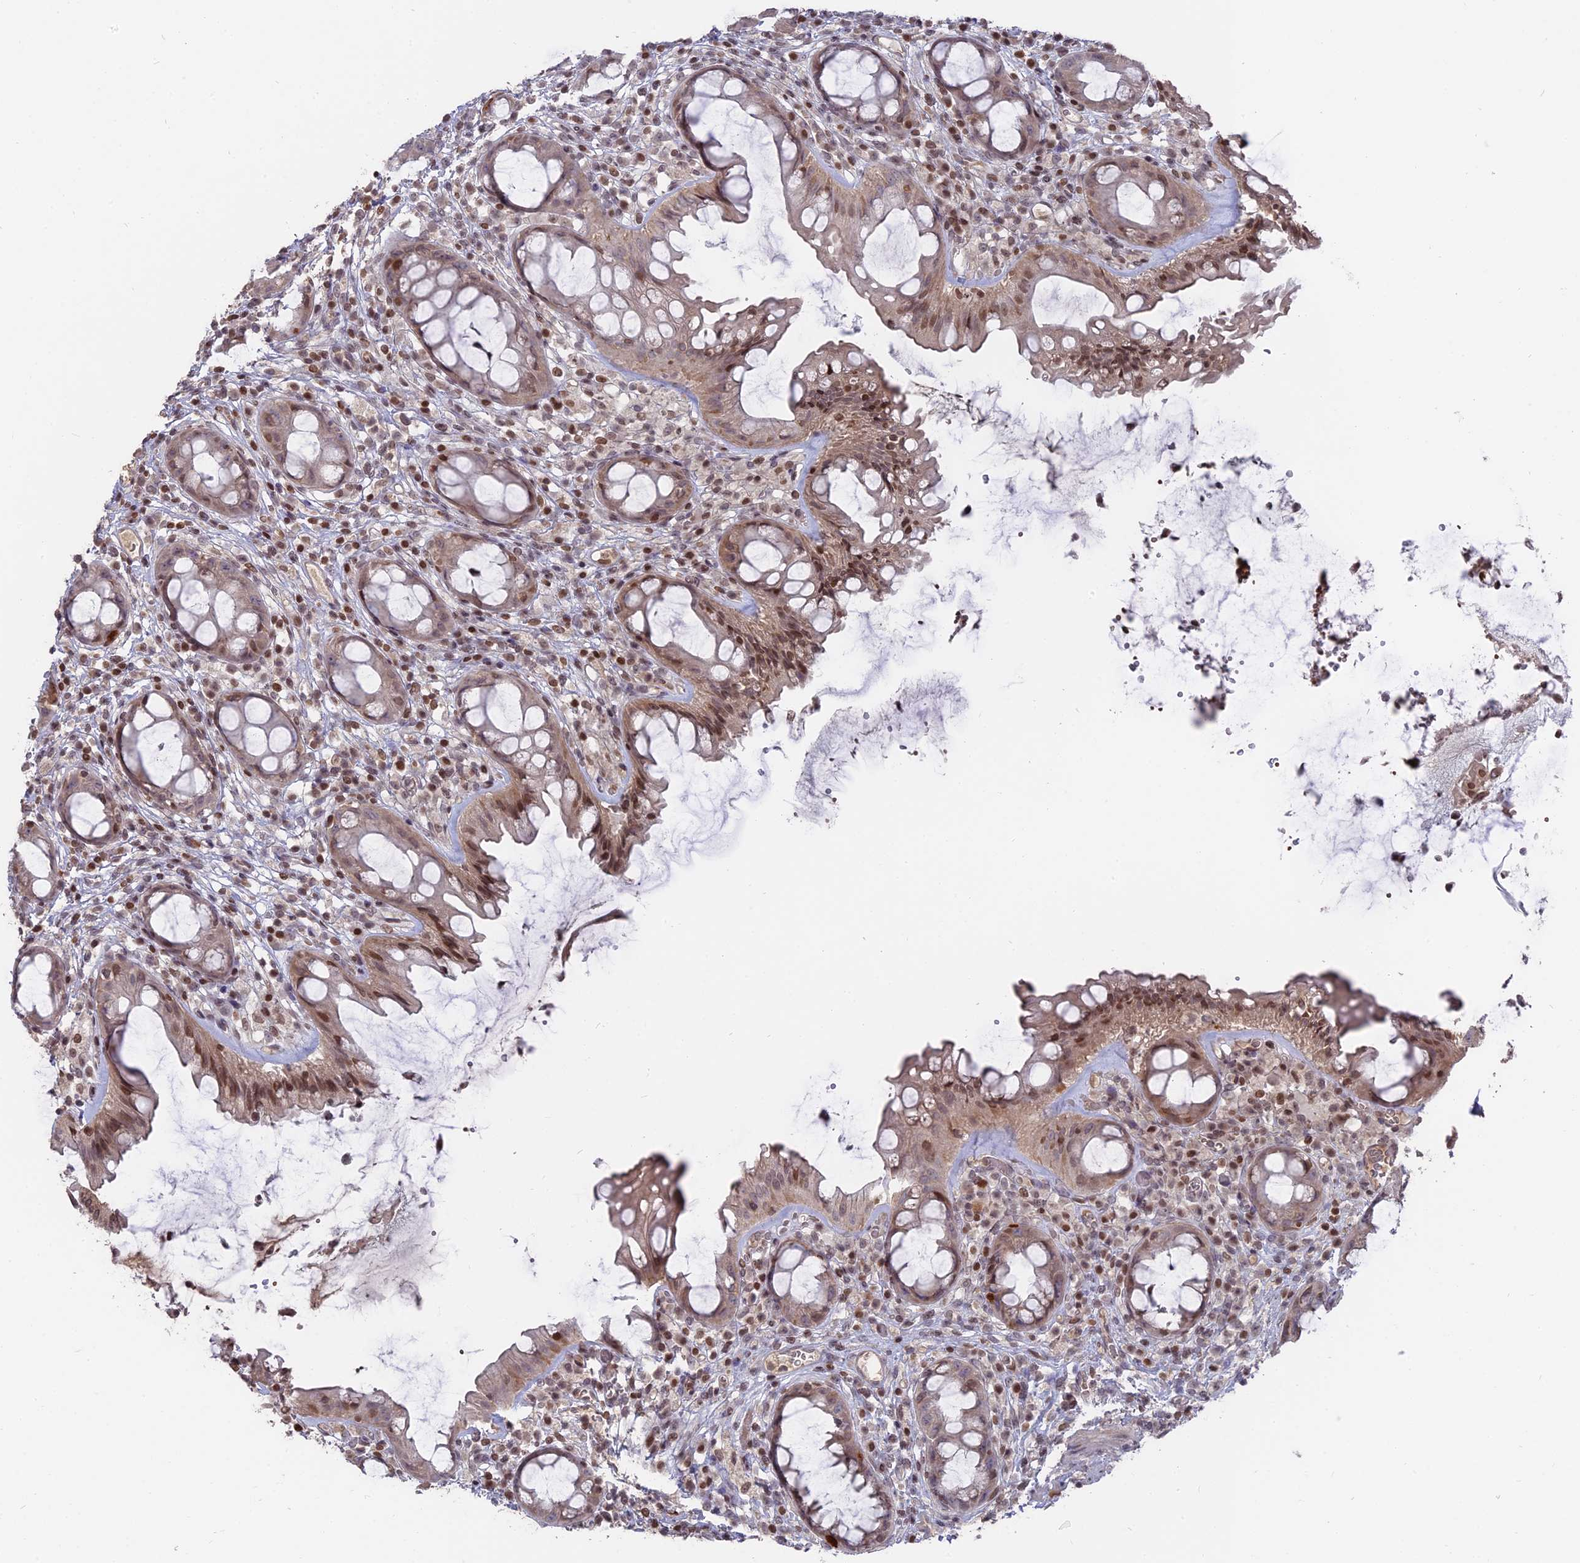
{"staining": {"intensity": "moderate", "quantity": "<25%", "location": "cytoplasmic/membranous,nuclear"}, "tissue": "rectum", "cell_type": "Glandular cells", "image_type": "normal", "snomed": [{"axis": "morphology", "description": "Normal tissue, NOS"}, {"axis": "topography", "description": "Rectum"}], "caption": "Brown immunohistochemical staining in normal rectum shows moderate cytoplasmic/membranous,nuclear staining in approximately <25% of glandular cells. The staining is performed using DAB brown chromogen to label protein expression. The nuclei are counter-stained blue using hematoxylin.", "gene": "NR1H3", "patient": {"sex": "female", "age": 57}}